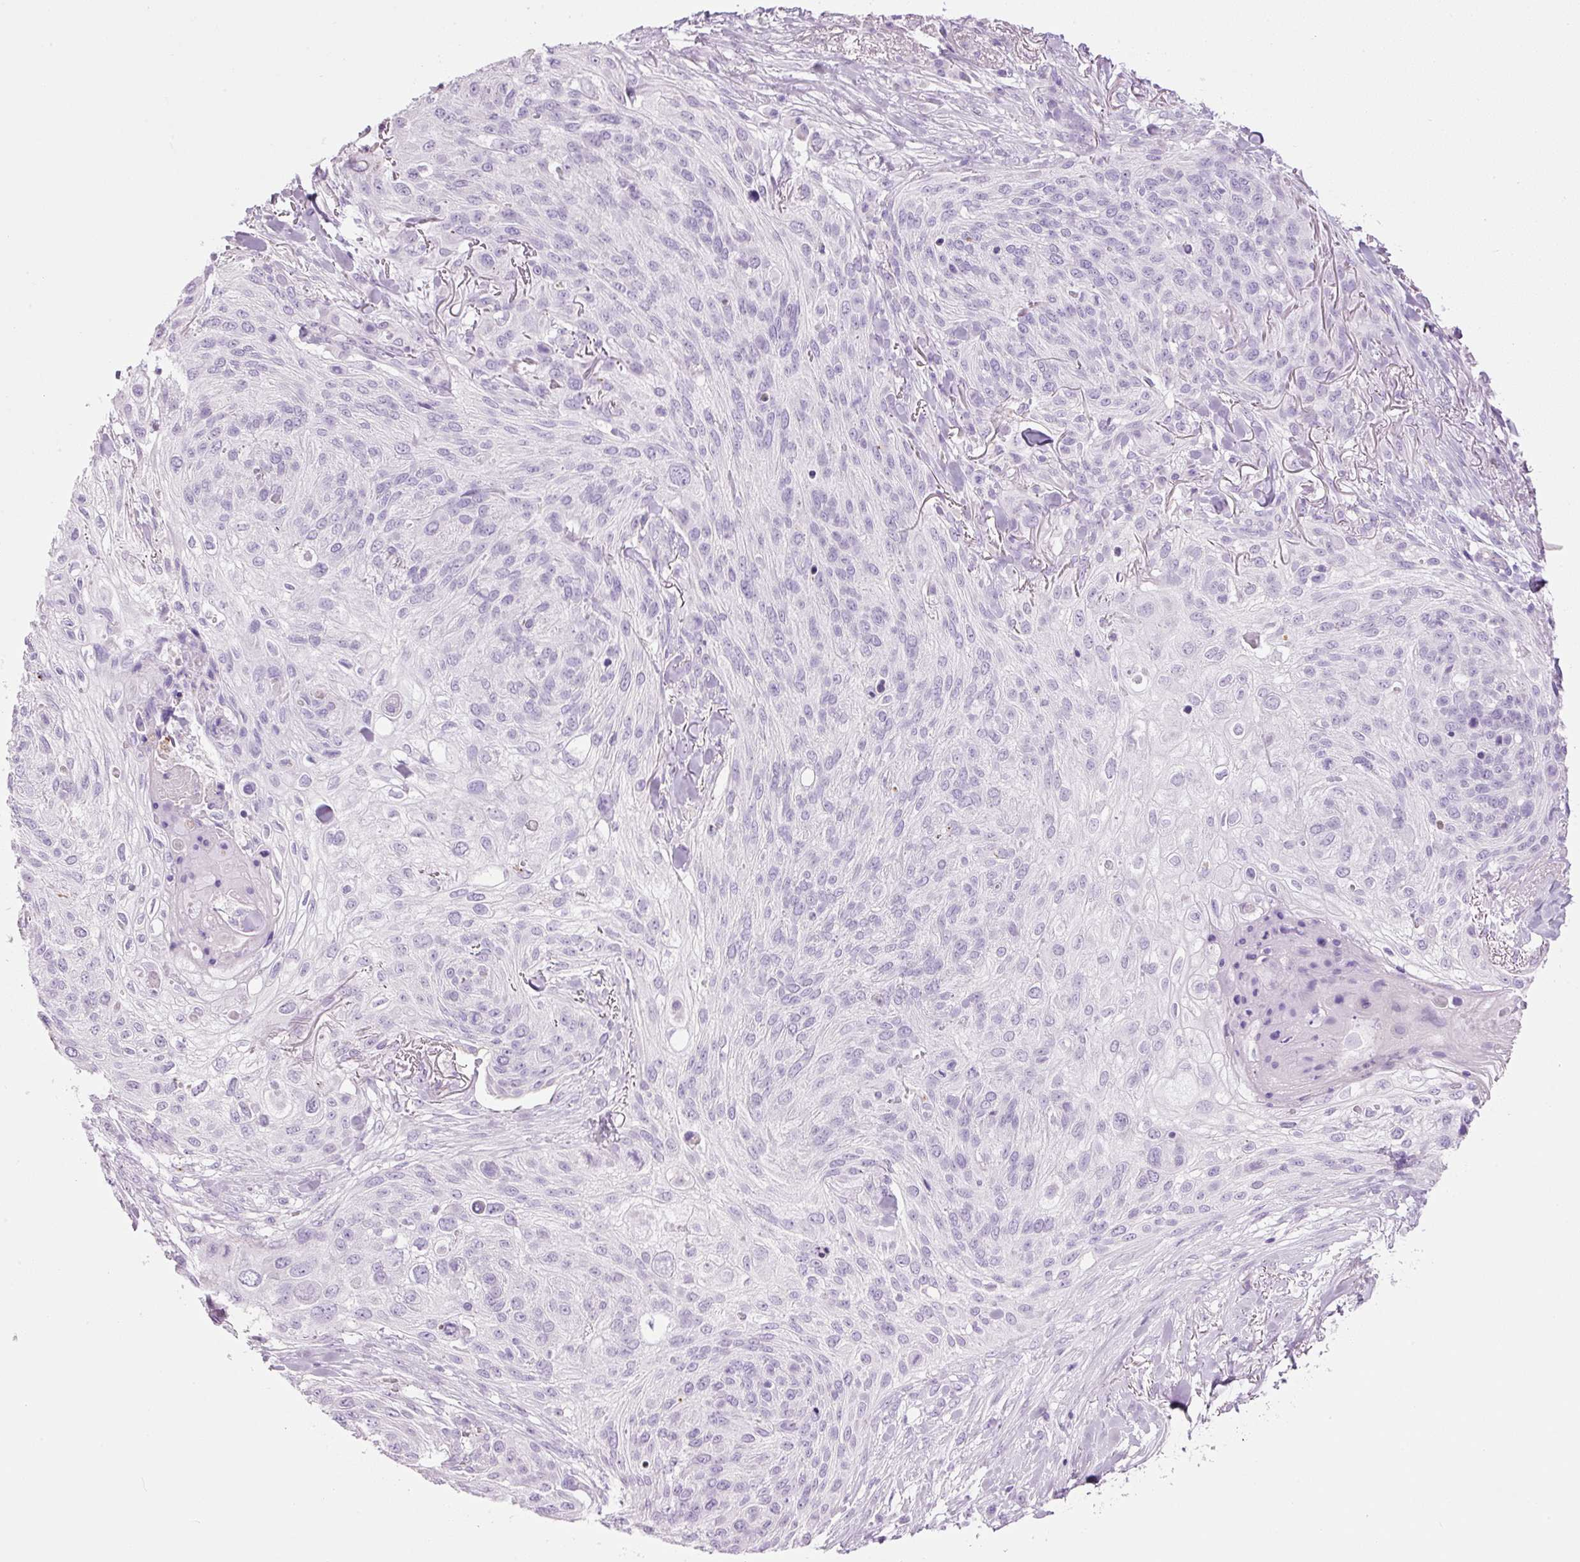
{"staining": {"intensity": "negative", "quantity": "none", "location": "none"}, "tissue": "skin cancer", "cell_type": "Tumor cells", "image_type": "cancer", "snomed": [{"axis": "morphology", "description": "Squamous cell carcinoma, NOS"}, {"axis": "topography", "description": "Skin"}], "caption": "Immunohistochemistry photomicrograph of skin squamous cell carcinoma stained for a protein (brown), which exhibits no staining in tumor cells. (DAB IHC with hematoxylin counter stain).", "gene": "CARD16", "patient": {"sex": "female", "age": 87}}